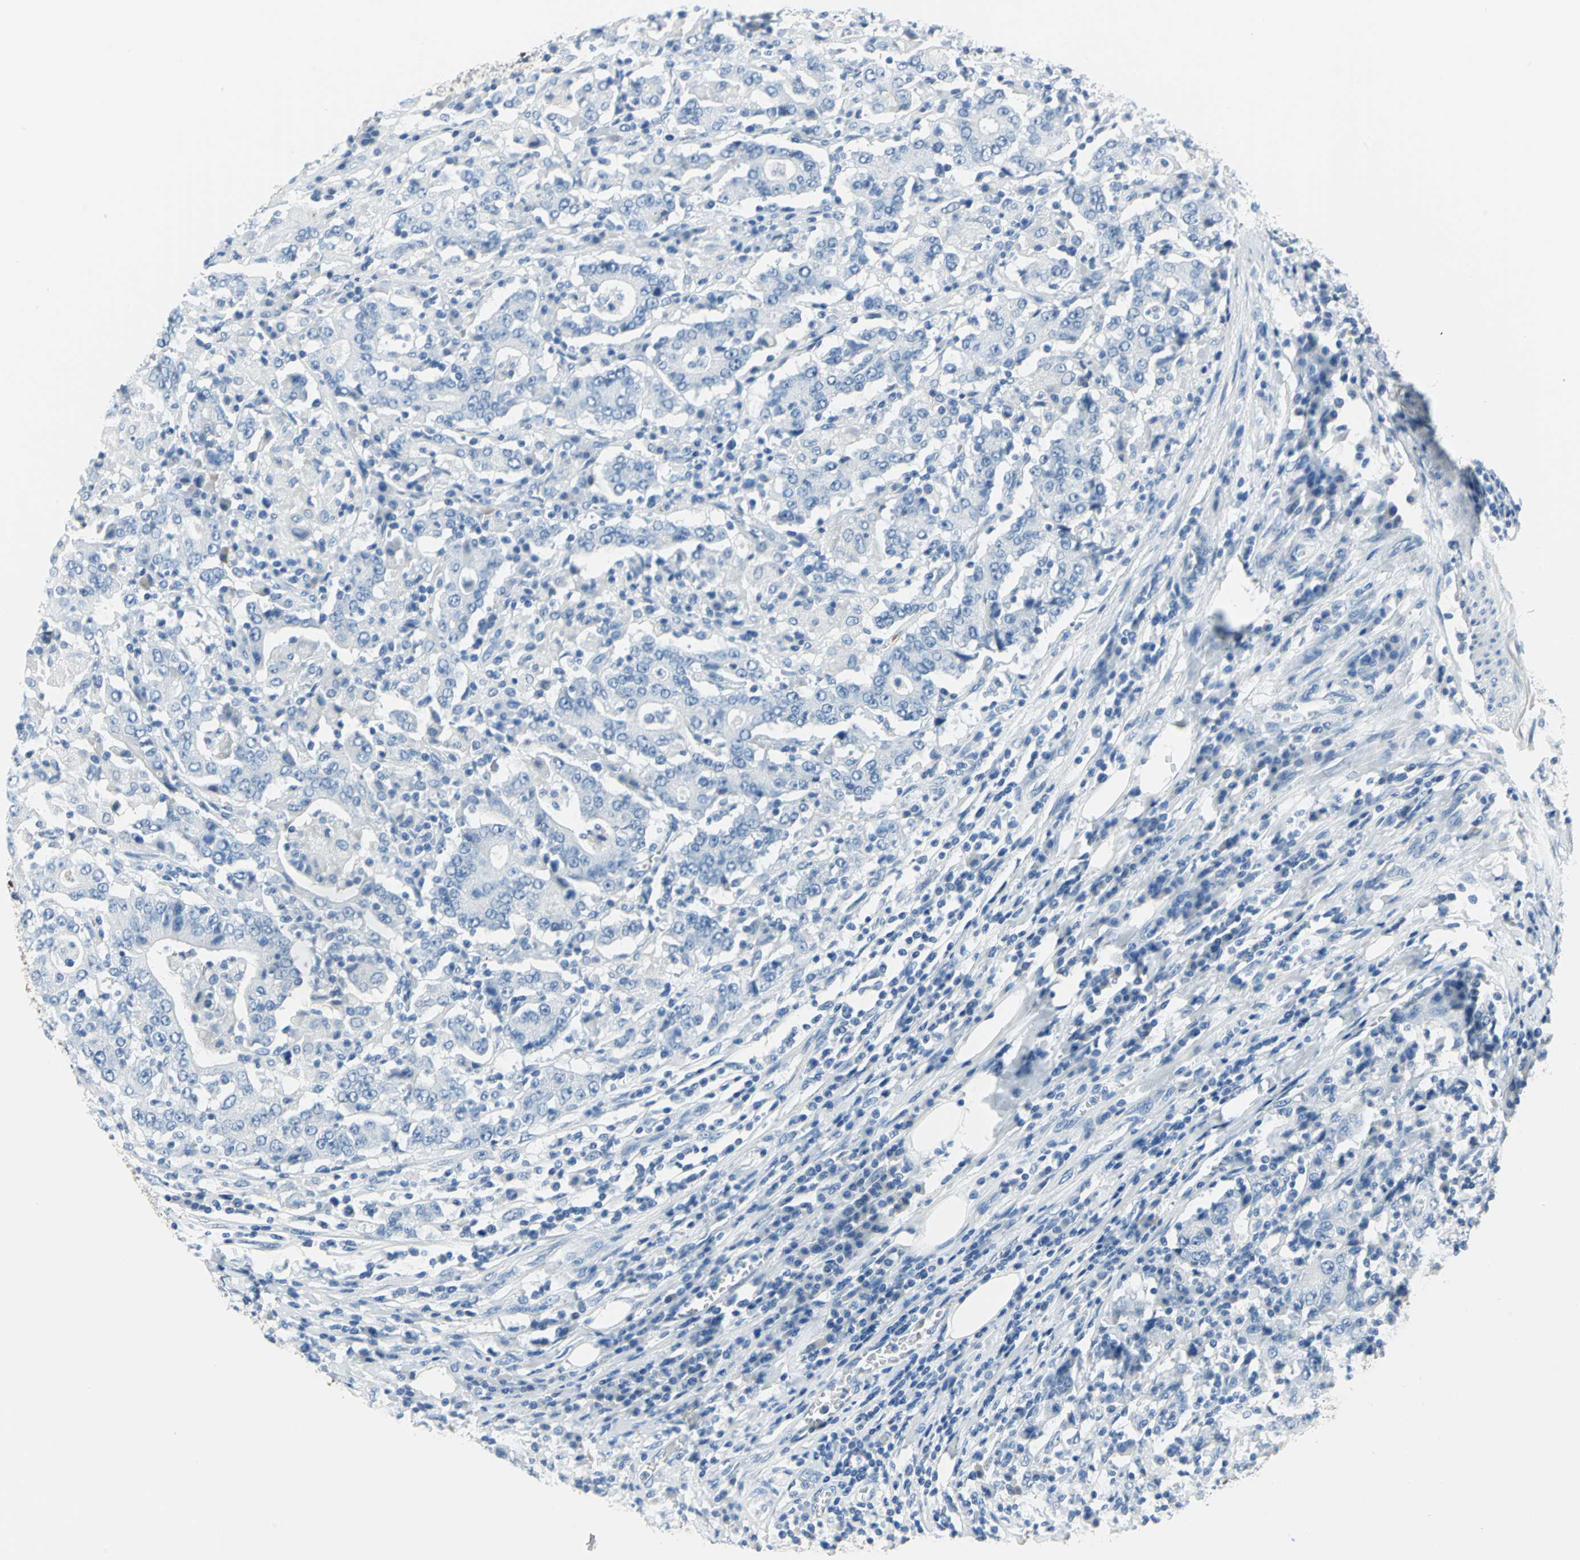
{"staining": {"intensity": "negative", "quantity": "none", "location": "none"}, "tissue": "stomach cancer", "cell_type": "Tumor cells", "image_type": "cancer", "snomed": [{"axis": "morphology", "description": "Normal tissue, NOS"}, {"axis": "morphology", "description": "Adenocarcinoma, NOS"}, {"axis": "topography", "description": "Stomach, upper"}, {"axis": "topography", "description": "Stomach"}], "caption": "The image displays no staining of tumor cells in stomach cancer (adenocarcinoma). The staining is performed using DAB (3,3'-diaminobenzidine) brown chromogen with nuclei counter-stained in using hematoxylin.", "gene": "PKLR", "patient": {"sex": "male", "age": 59}}